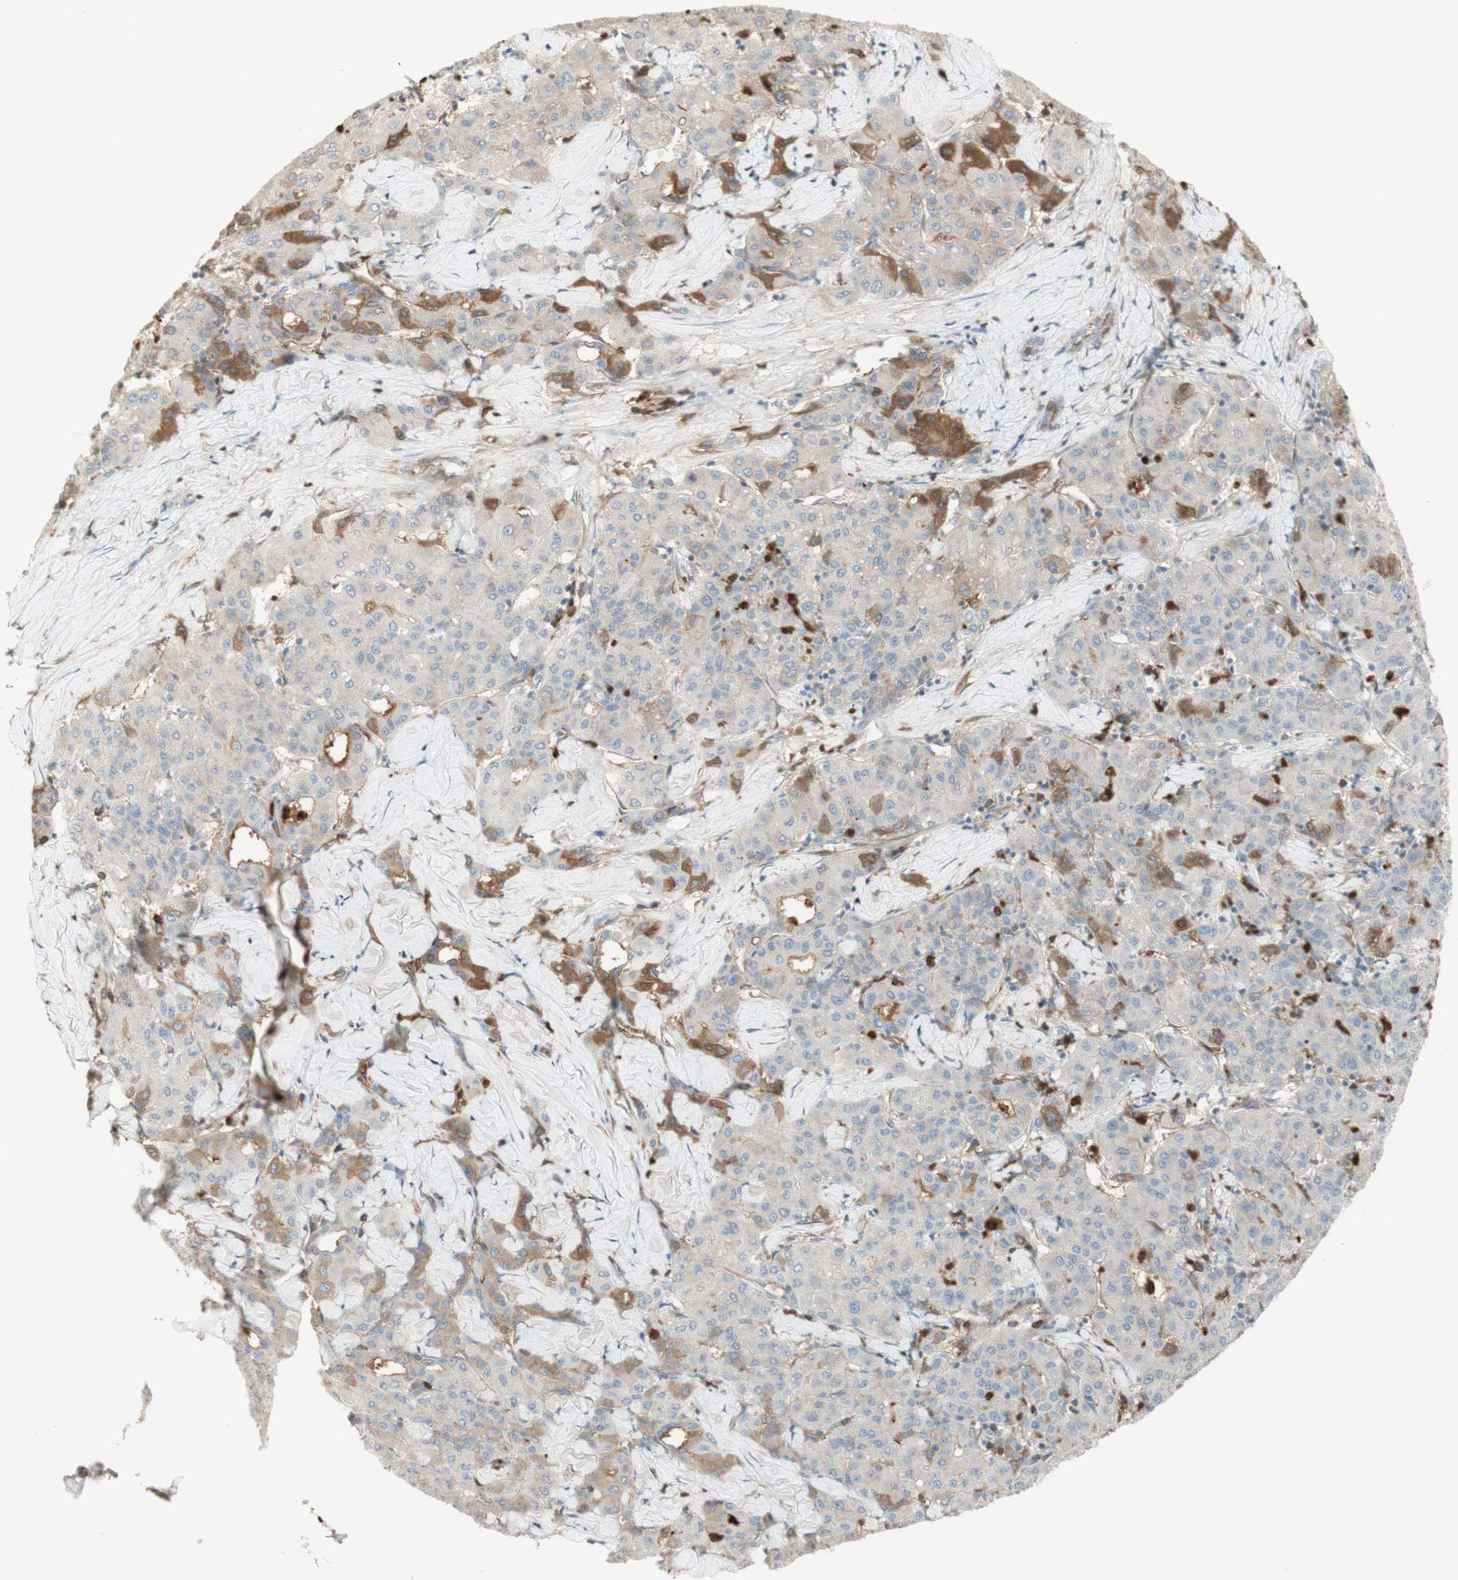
{"staining": {"intensity": "negative", "quantity": "none", "location": "none"}, "tissue": "liver cancer", "cell_type": "Tumor cells", "image_type": "cancer", "snomed": [{"axis": "morphology", "description": "Carcinoma, Hepatocellular, NOS"}, {"axis": "topography", "description": "Liver"}], "caption": "IHC image of human liver hepatocellular carcinoma stained for a protein (brown), which reveals no expression in tumor cells.", "gene": "NID1", "patient": {"sex": "male", "age": 65}}